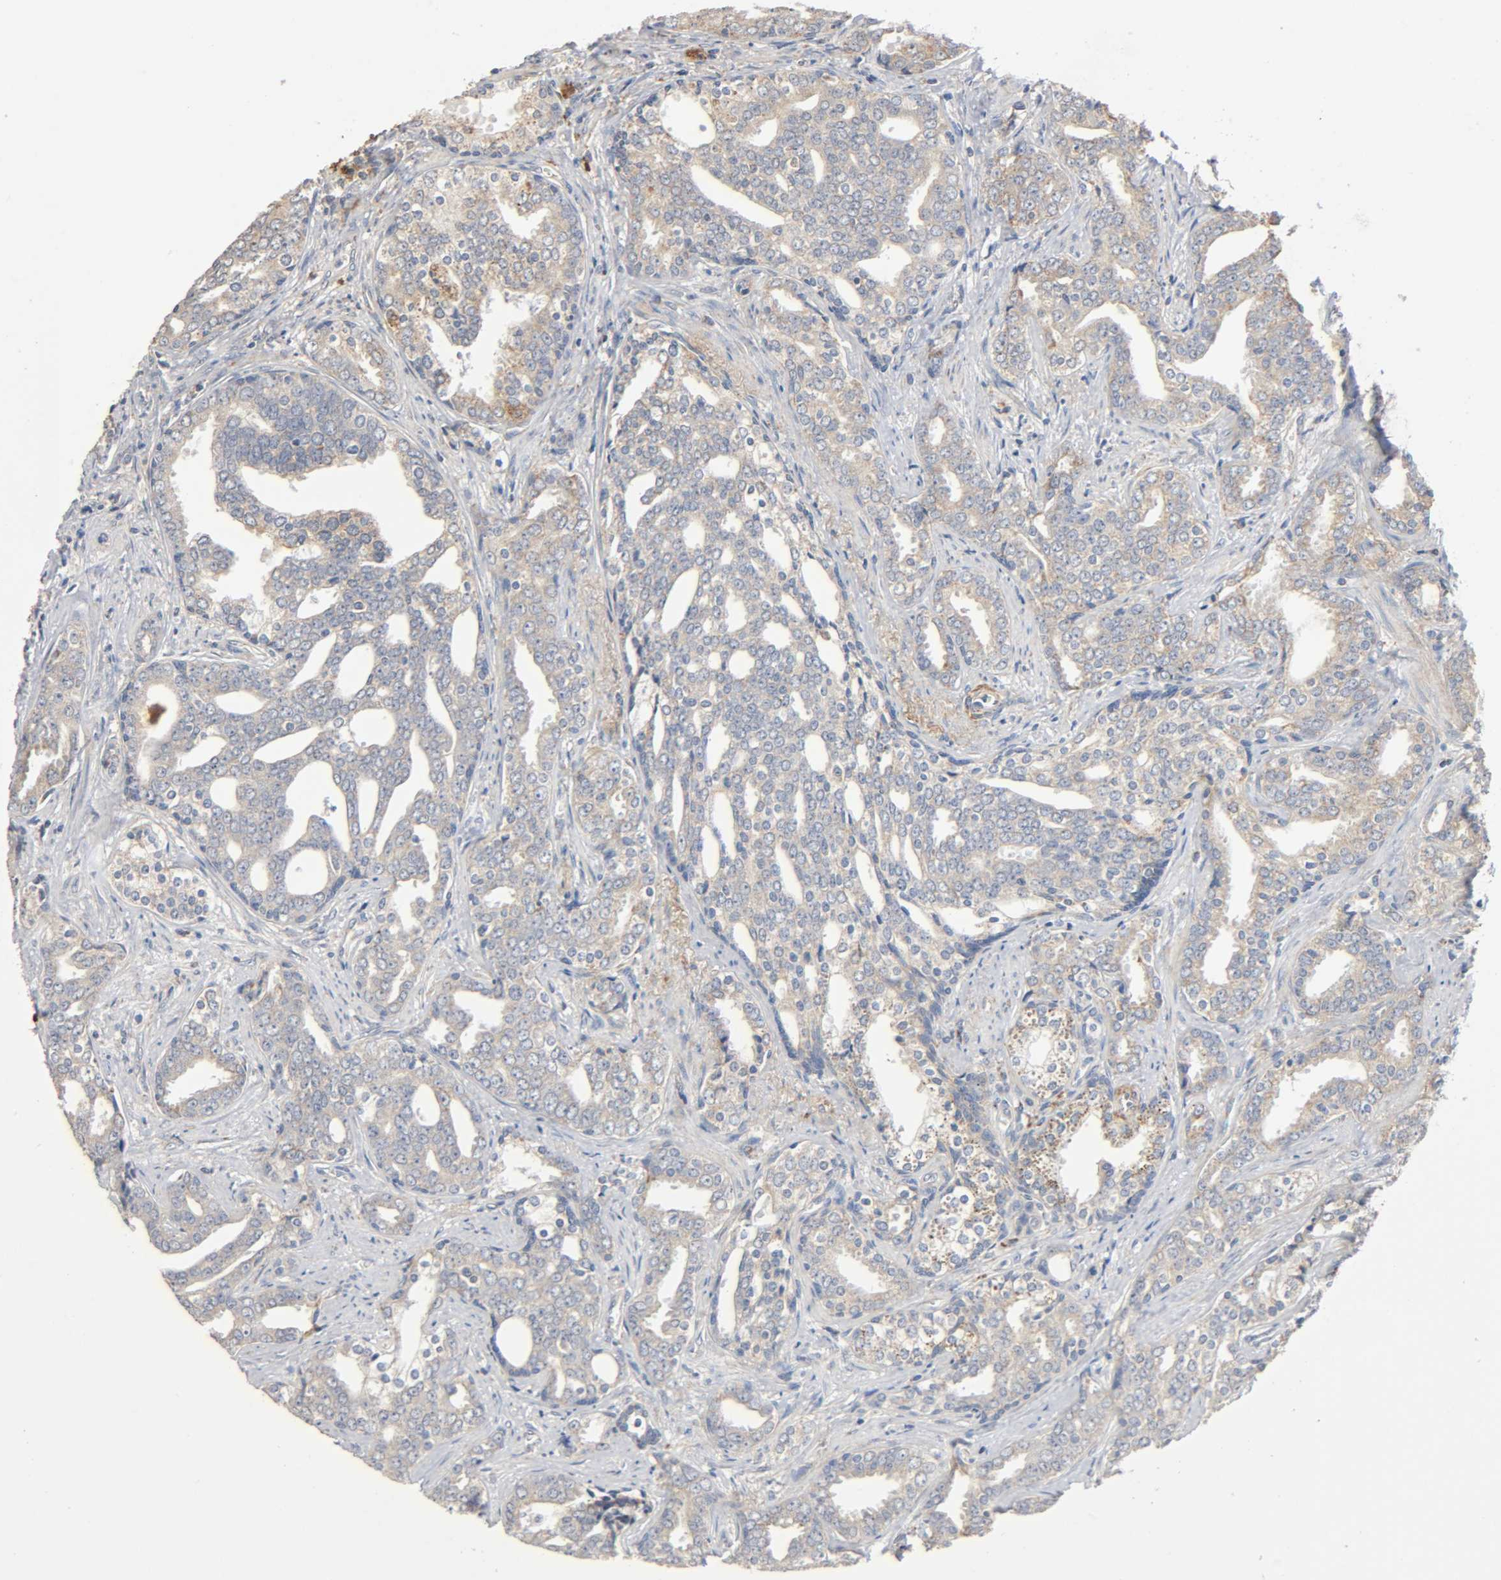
{"staining": {"intensity": "weak", "quantity": "25%-75%", "location": "cytoplasmic/membranous"}, "tissue": "prostate cancer", "cell_type": "Tumor cells", "image_type": "cancer", "snomed": [{"axis": "morphology", "description": "Adenocarcinoma, High grade"}, {"axis": "topography", "description": "Prostate"}], "caption": "Protein expression analysis of adenocarcinoma (high-grade) (prostate) demonstrates weak cytoplasmic/membranous staining in about 25%-75% of tumor cells.", "gene": "NDUFS3", "patient": {"sex": "male", "age": 67}}